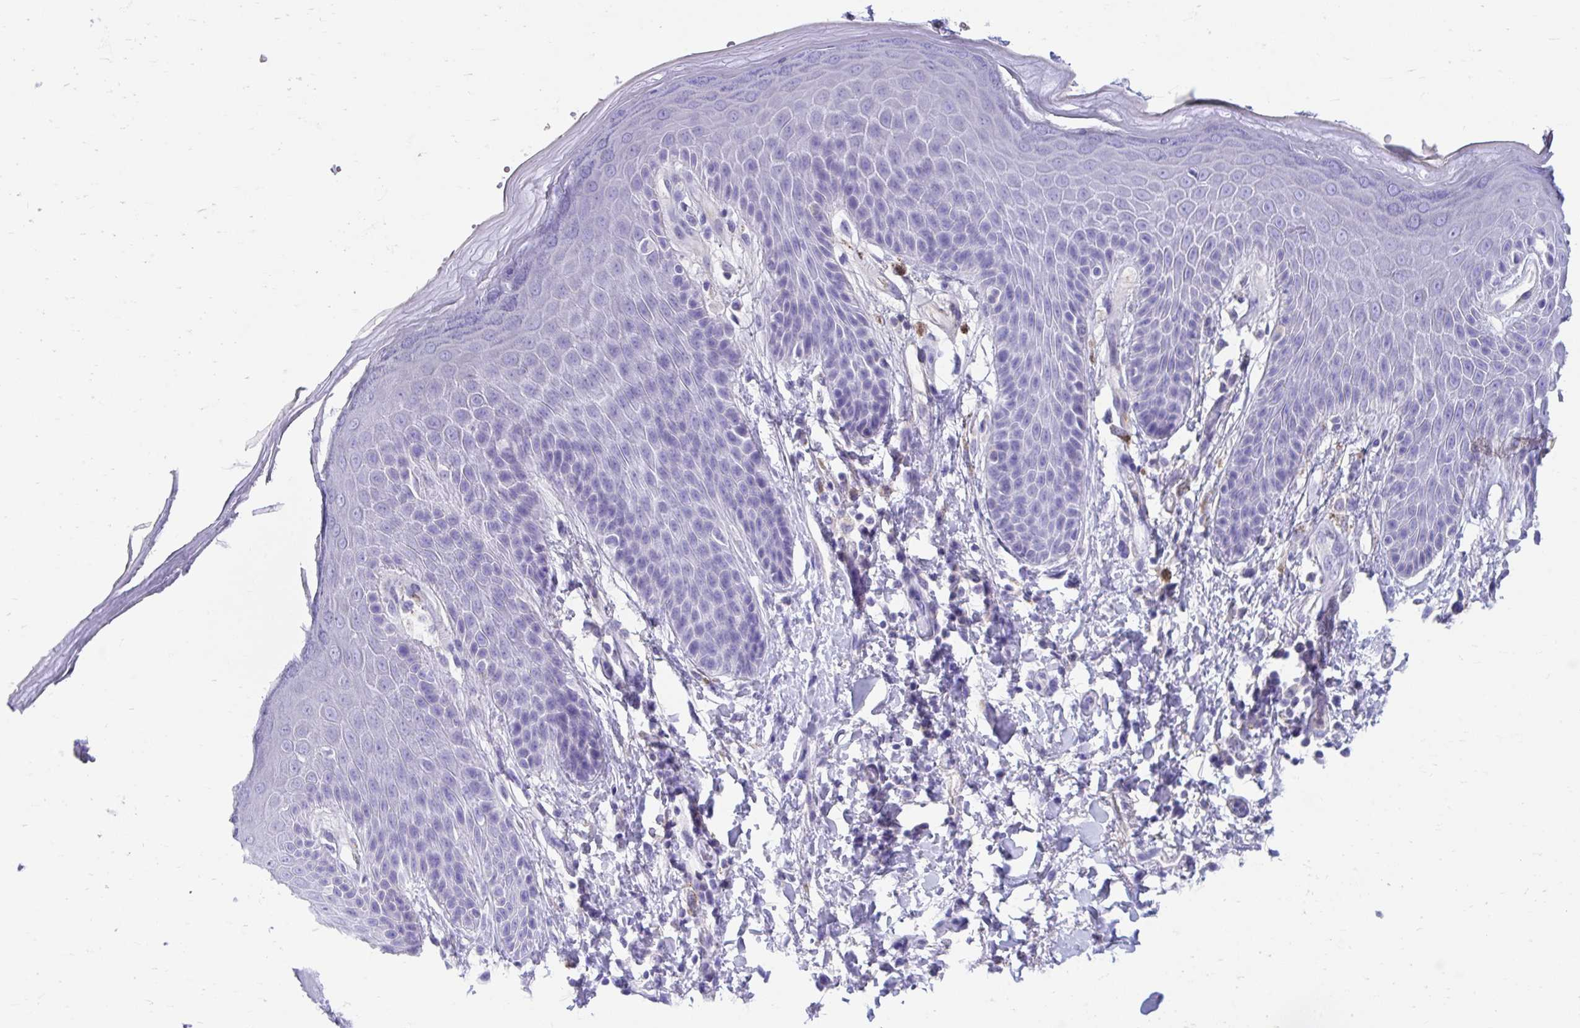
{"staining": {"intensity": "negative", "quantity": "none", "location": "none"}, "tissue": "skin", "cell_type": "Epidermal cells", "image_type": "normal", "snomed": [{"axis": "morphology", "description": "Normal tissue, NOS"}, {"axis": "topography", "description": "Anal"}, {"axis": "topography", "description": "Peripheral nerve tissue"}], "caption": "This is an IHC image of normal skin. There is no positivity in epidermal cells.", "gene": "SMIM9", "patient": {"sex": "male", "age": 51}}